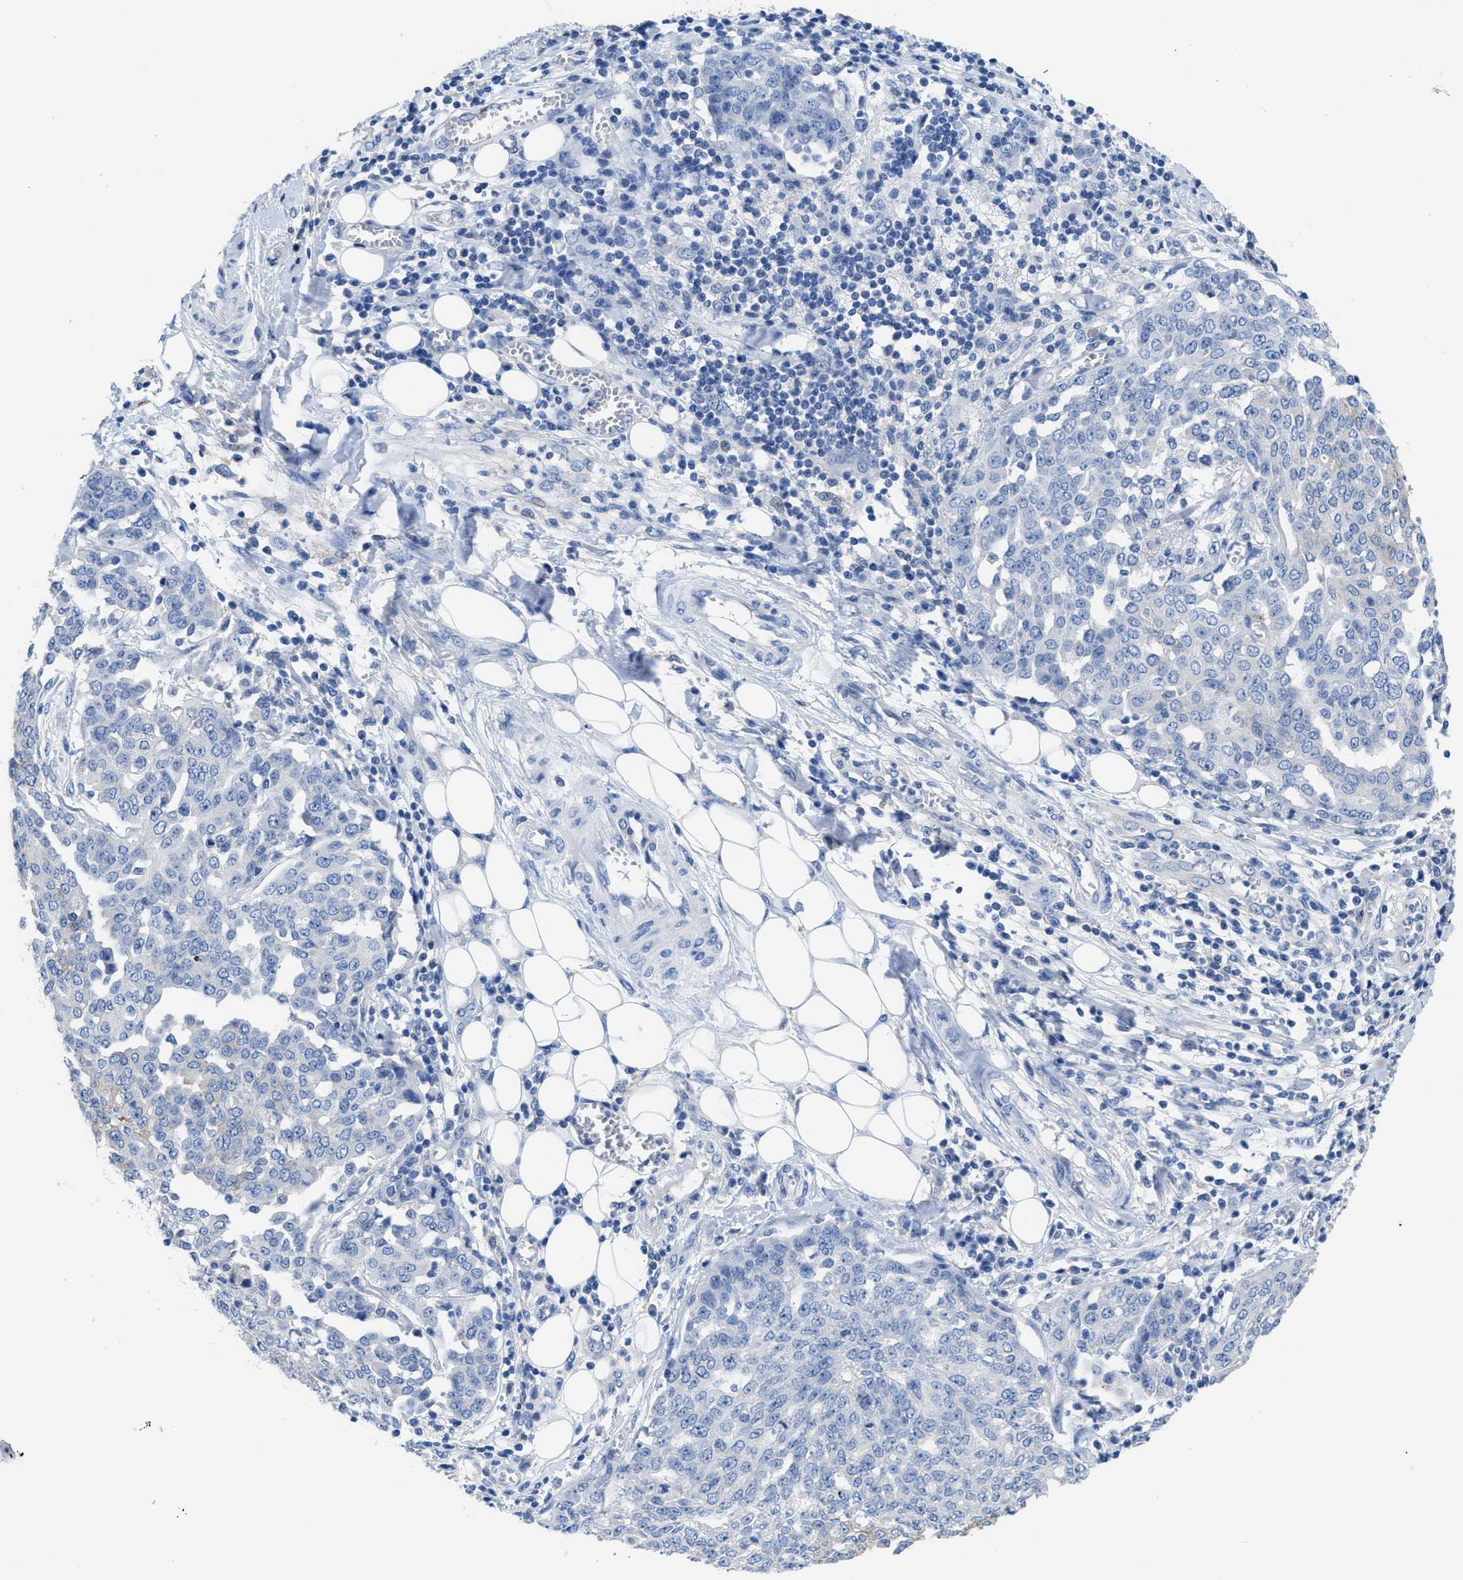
{"staining": {"intensity": "weak", "quantity": "<25%", "location": "cytoplasmic/membranous"}, "tissue": "ovarian cancer", "cell_type": "Tumor cells", "image_type": "cancer", "snomed": [{"axis": "morphology", "description": "Cystadenocarcinoma, serous, NOS"}, {"axis": "topography", "description": "Soft tissue"}, {"axis": "topography", "description": "Ovary"}], "caption": "A high-resolution photomicrograph shows immunohistochemistry staining of ovarian serous cystadenocarcinoma, which exhibits no significant expression in tumor cells.", "gene": "CA9", "patient": {"sex": "female", "age": 57}}